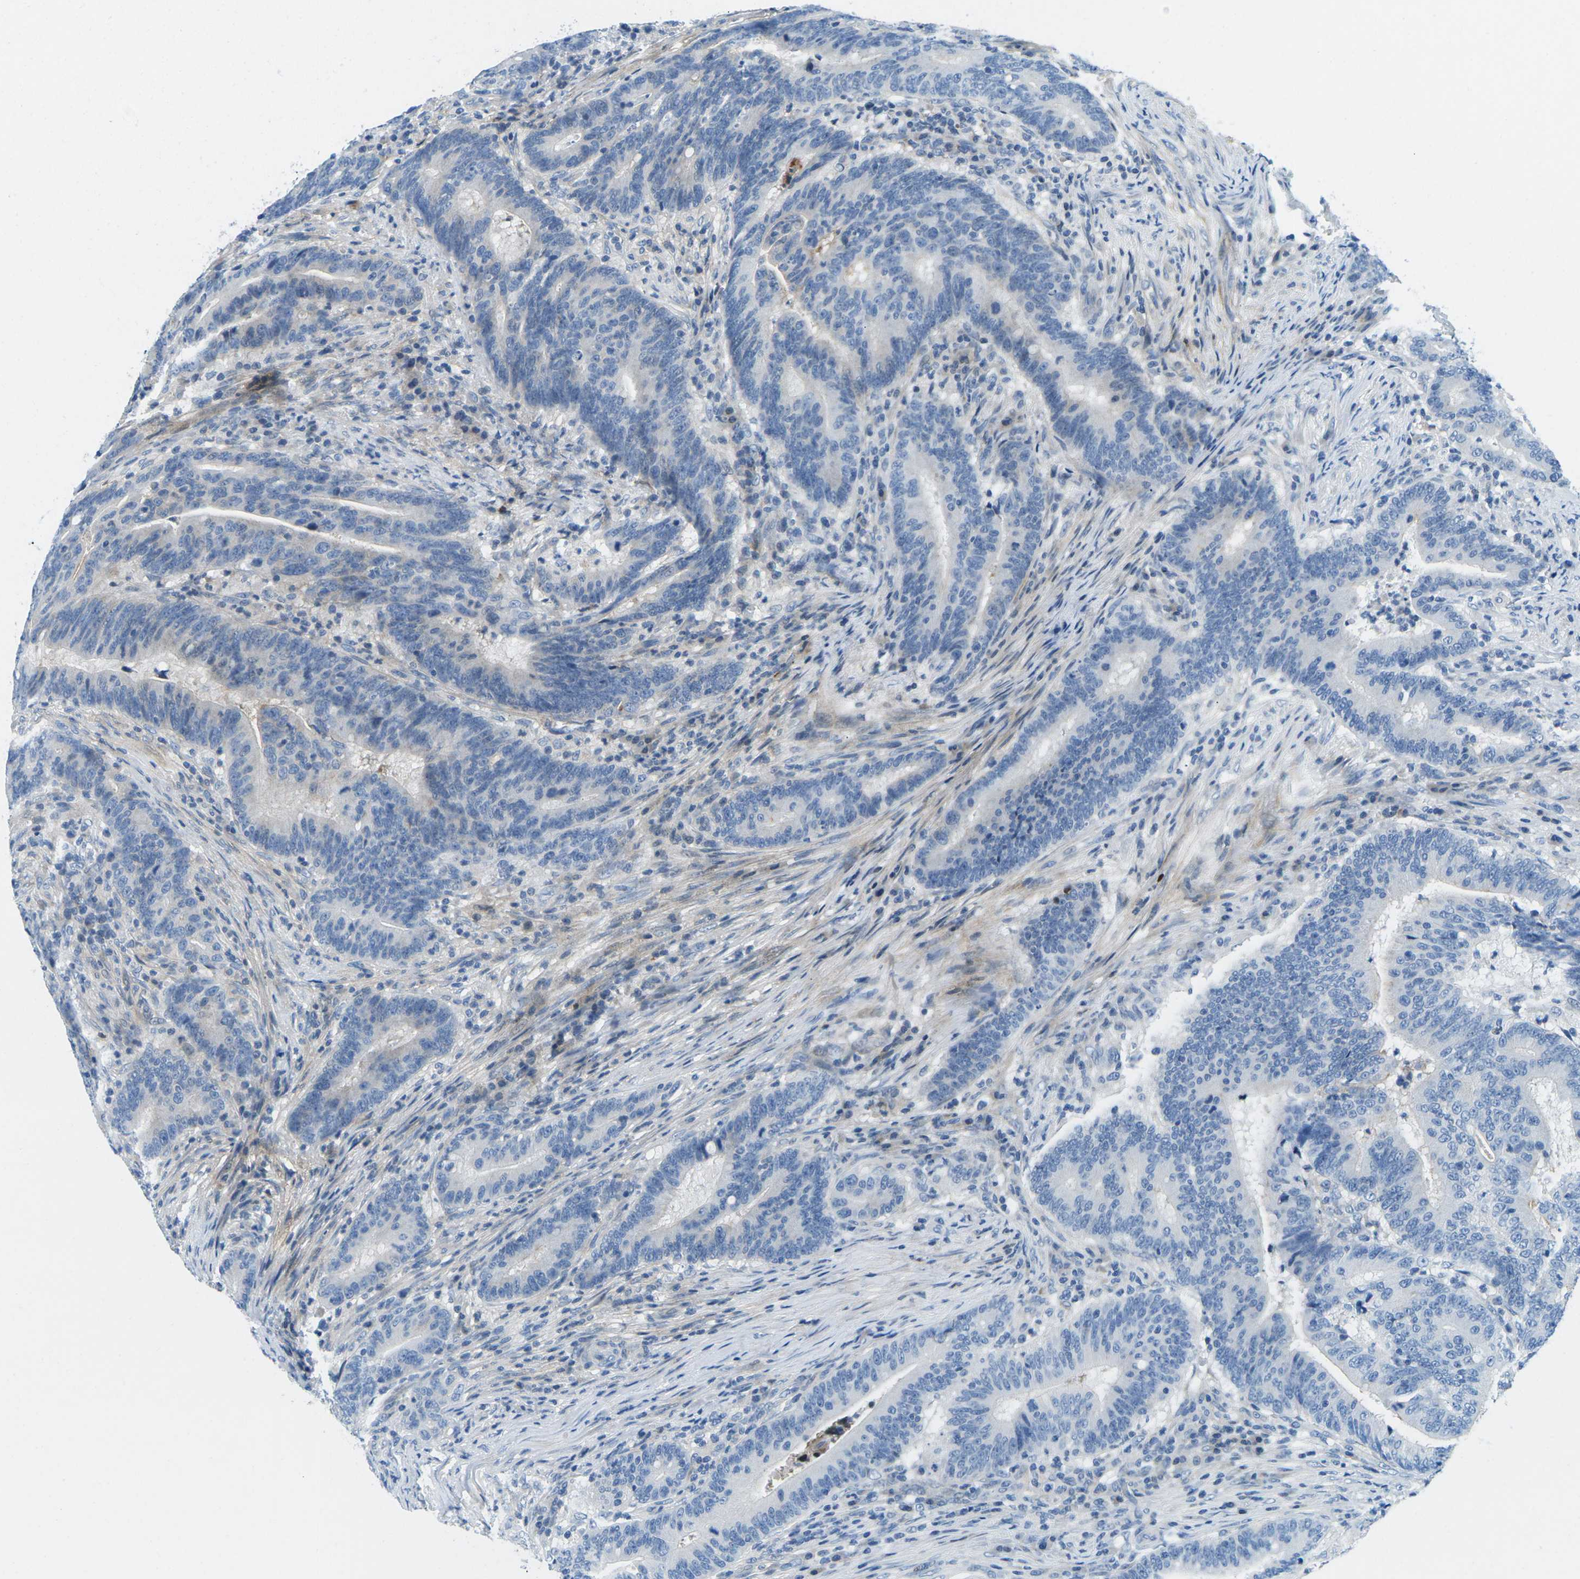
{"staining": {"intensity": "negative", "quantity": "none", "location": "none"}, "tissue": "colorectal cancer", "cell_type": "Tumor cells", "image_type": "cancer", "snomed": [{"axis": "morphology", "description": "Normal tissue, NOS"}, {"axis": "morphology", "description": "Adenocarcinoma, NOS"}, {"axis": "topography", "description": "Colon"}], "caption": "High power microscopy image of an IHC image of adenocarcinoma (colorectal), revealing no significant staining in tumor cells.", "gene": "CFB", "patient": {"sex": "female", "age": 66}}